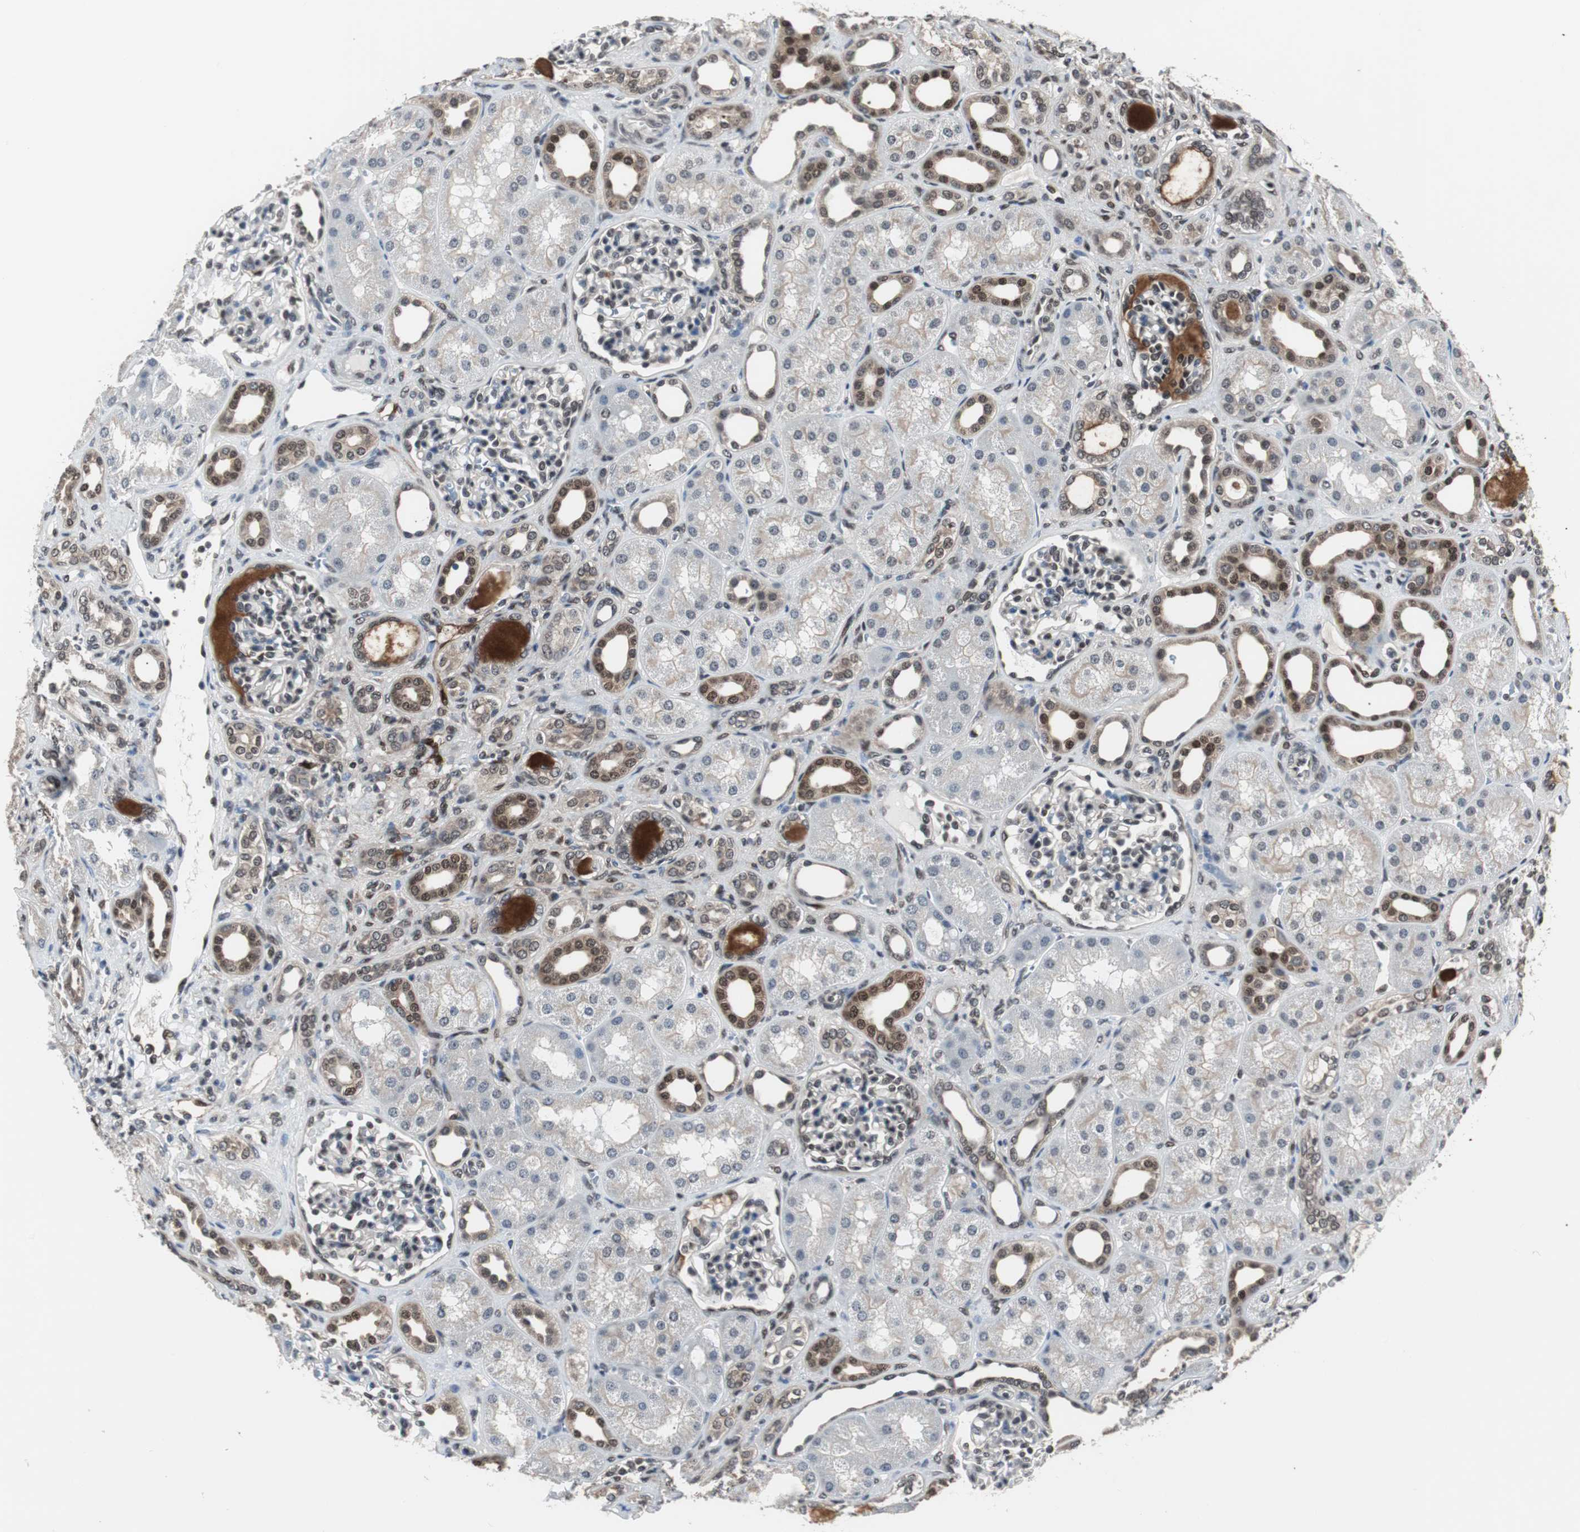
{"staining": {"intensity": "negative", "quantity": "none", "location": "none"}, "tissue": "kidney", "cell_type": "Cells in glomeruli", "image_type": "normal", "snomed": [{"axis": "morphology", "description": "Normal tissue, NOS"}, {"axis": "topography", "description": "Kidney"}], "caption": "The image exhibits no staining of cells in glomeruli in benign kidney. (Brightfield microscopy of DAB (3,3'-diaminobenzidine) IHC at high magnification).", "gene": "SMAD1", "patient": {"sex": "male", "age": 7}}